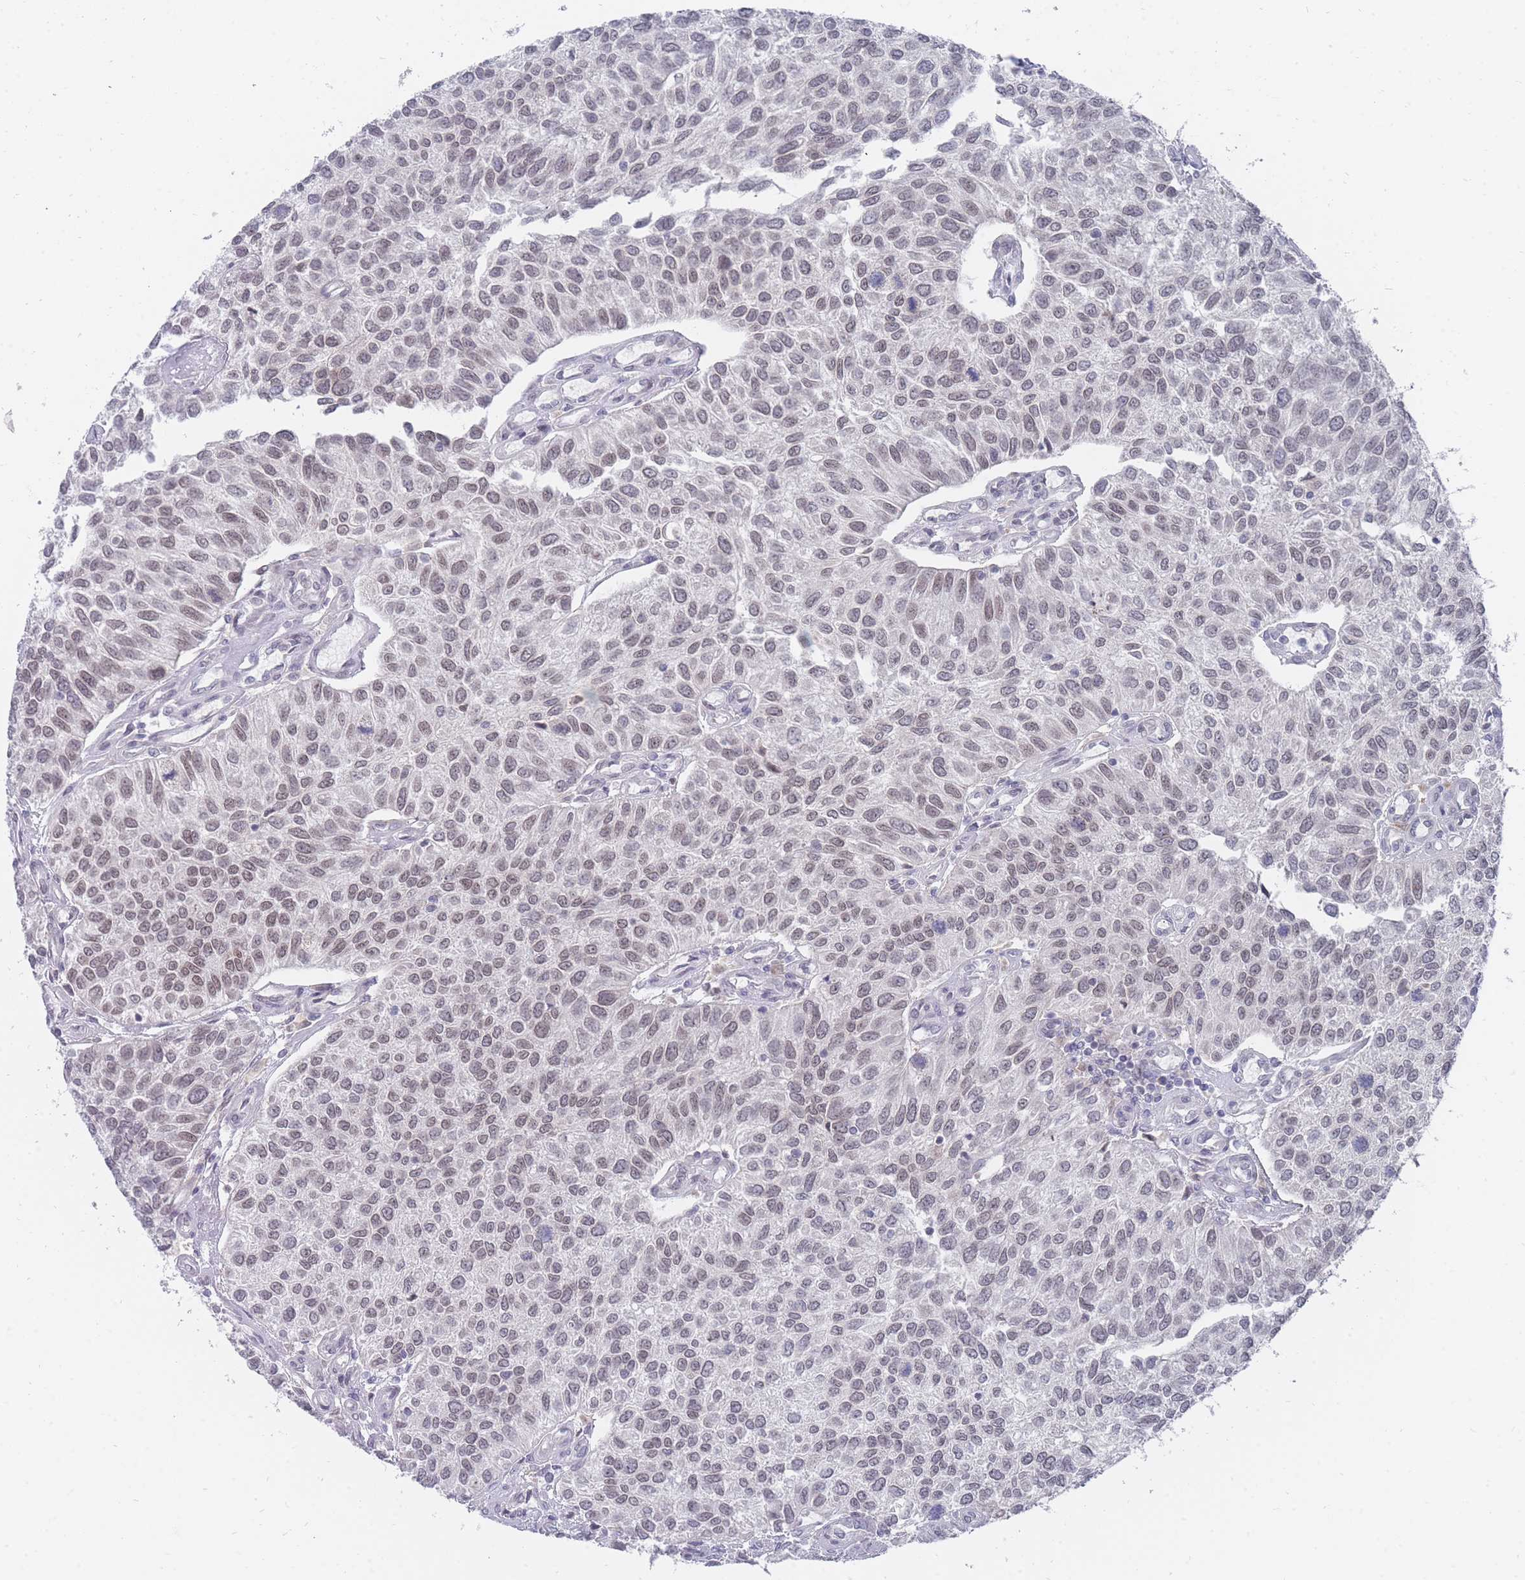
{"staining": {"intensity": "weak", "quantity": "25%-75%", "location": "nuclear"}, "tissue": "urothelial cancer", "cell_type": "Tumor cells", "image_type": "cancer", "snomed": [{"axis": "morphology", "description": "Urothelial carcinoma, NOS"}, {"axis": "topography", "description": "Urinary bladder"}], "caption": "High-power microscopy captured an immunohistochemistry photomicrograph of transitional cell carcinoma, revealing weak nuclear positivity in about 25%-75% of tumor cells. (IHC, brightfield microscopy, high magnification).", "gene": "GINS1", "patient": {"sex": "male", "age": 55}}